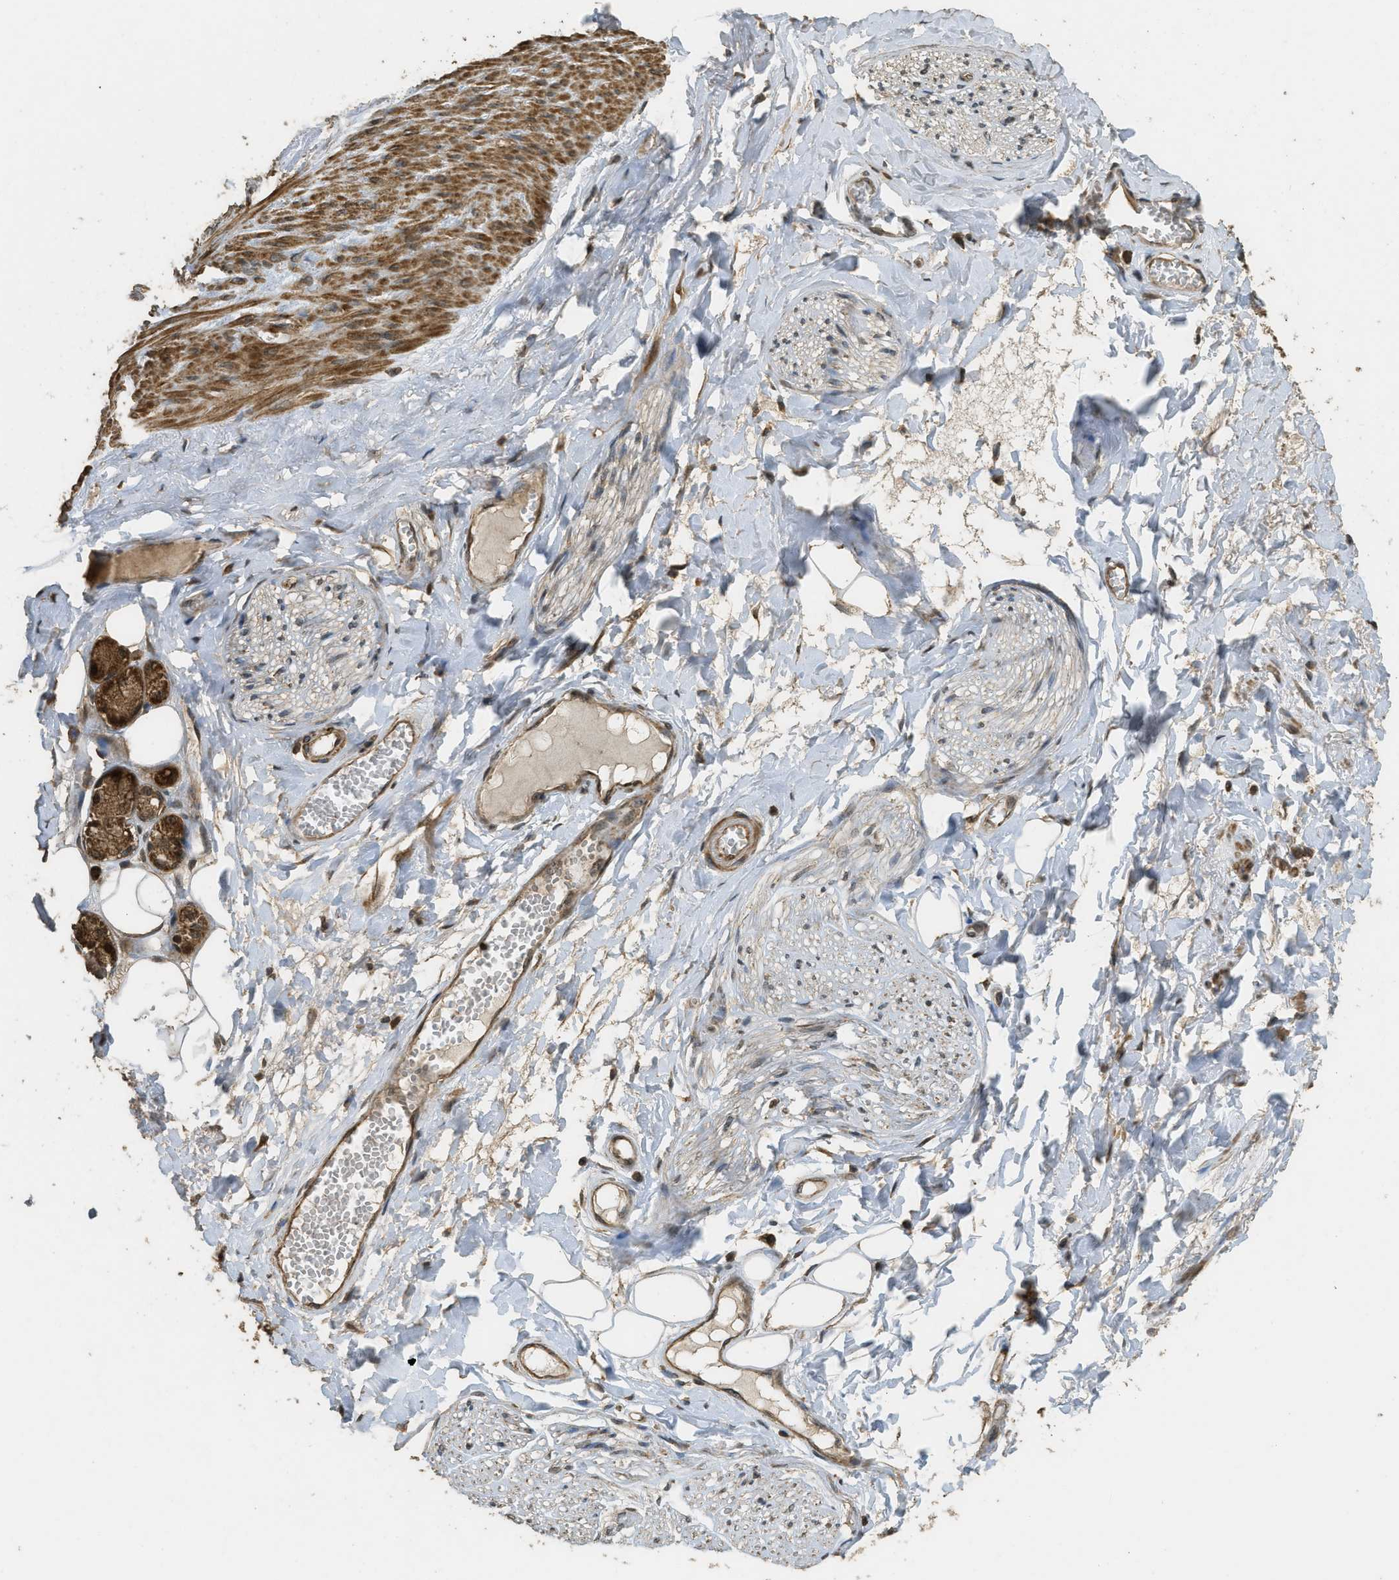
{"staining": {"intensity": "moderate", "quantity": "25%-75%", "location": "cytoplasmic/membranous,nuclear"}, "tissue": "adipose tissue", "cell_type": "Adipocytes", "image_type": "normal", "snomed": [{"axis": "morphology", "description": "Normal tissue, NOS"}, {"axis": "morphology", "description": "Inflammation, NOS"}, {"axis": "topography", "description": "Salivary gland"}, {"axis": "topography", "description": "Peripheral nerve tissue"}], "caption": "Benign adipose tissue demonstrates moderate cytoplasmic/membranous,nuclear staining in about 25%-75% of adipocytes.", "gene": "CTPS1", "patient": {"sex": "female", "age": 75}}